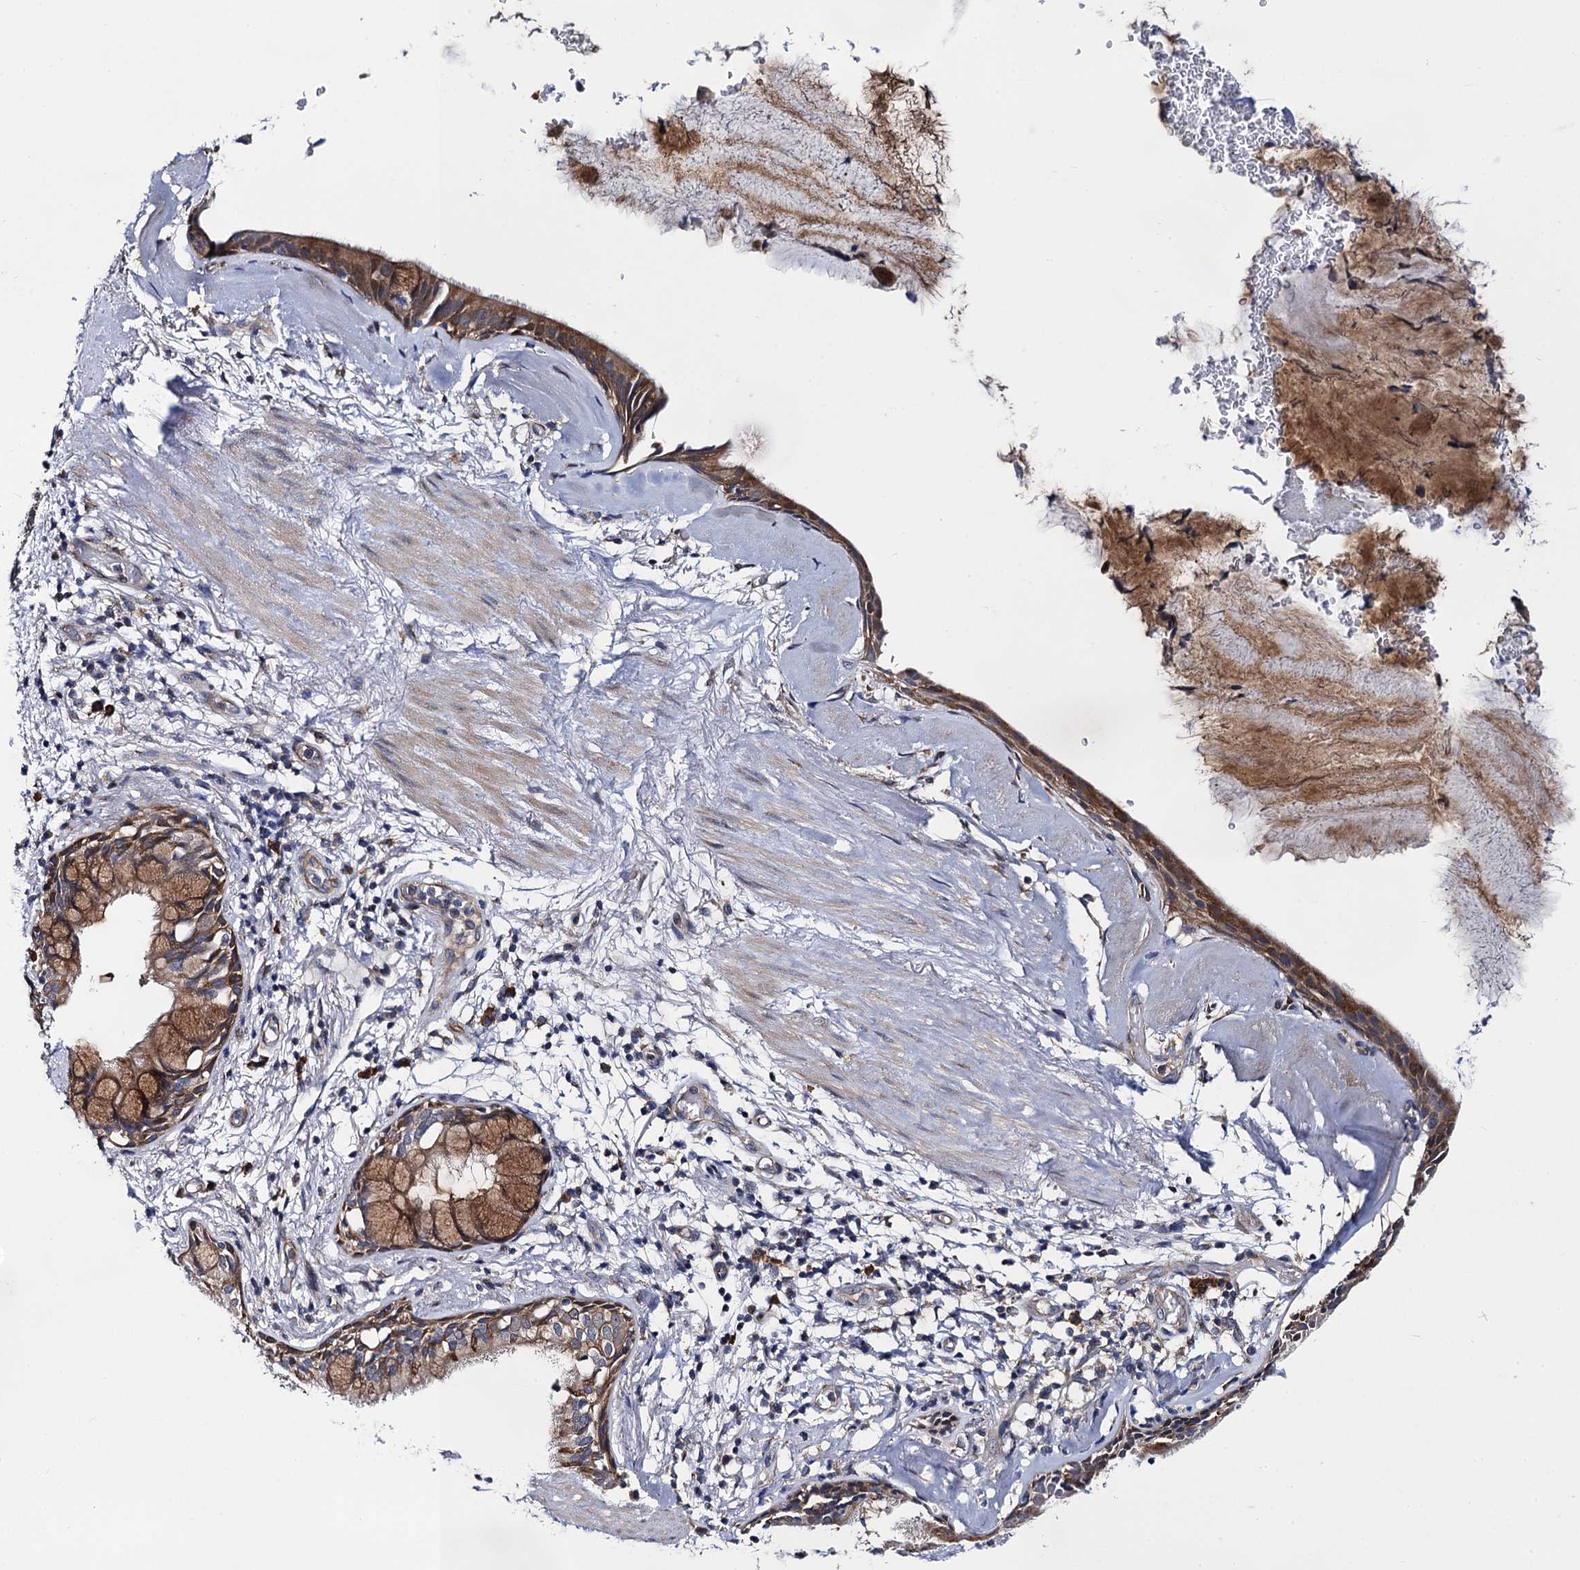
{"staining": {"intensity": "negative", "quantity": "none", "location": "none"}, "tissue": "adipose tissue", "cell_type": "Adipocytes", "image_type": "normal", "snomed": [{"axis": "morphology", "description": "Normal tissue, NOS"}, {"axis": "topography", "description": "Cartilage tissue"}], "caption": "Adipose tissue stained for a protein using IHC demonstrates no expression adipocytes.", "gene": "PGLS", "patient": {"sex": "female", "age": 63}}